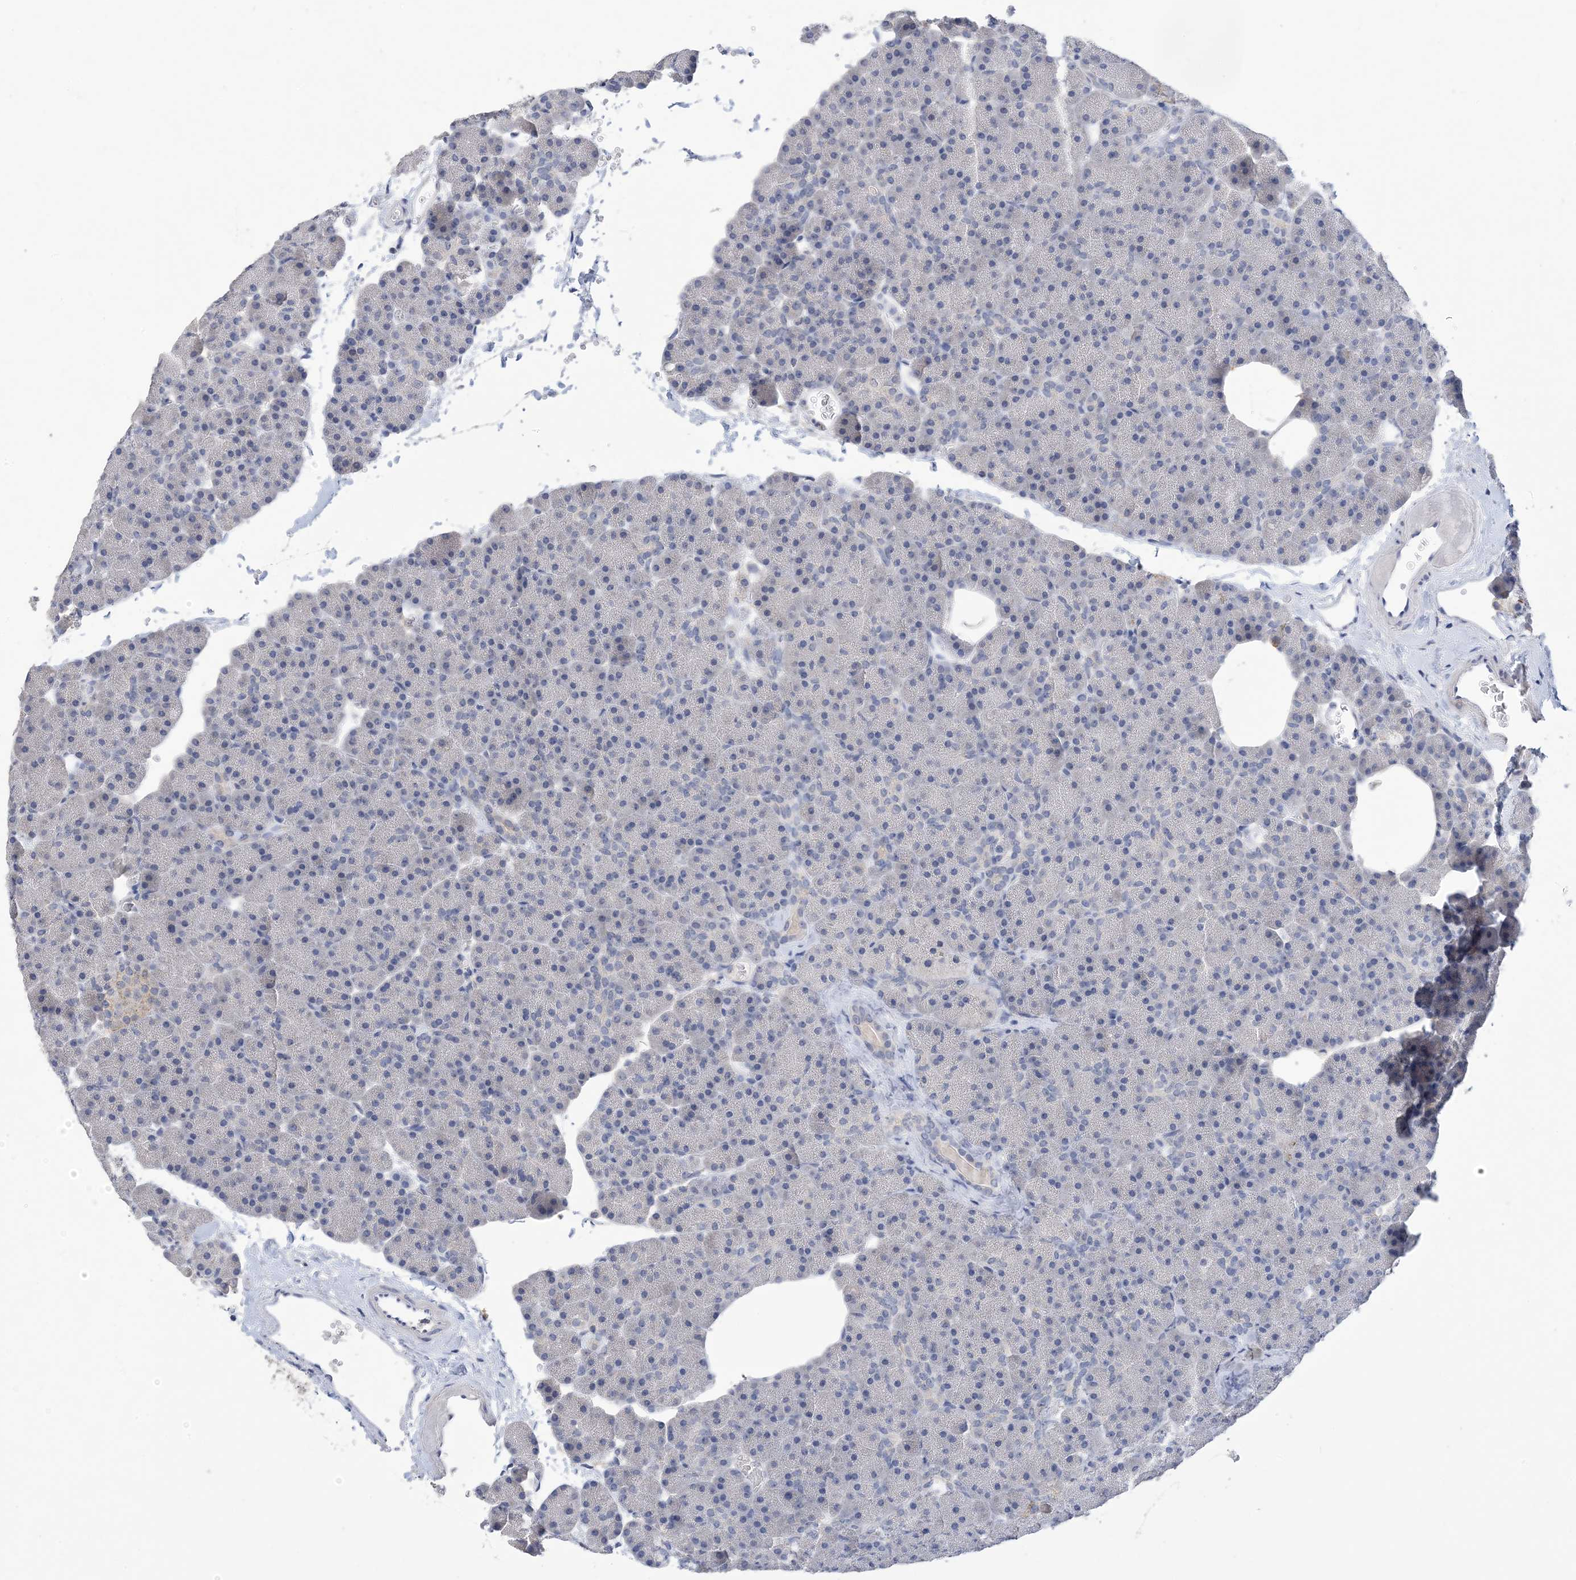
{"staining": {"intensity": "negative", "quantity": "none", "location": "none"}, "tissue": "pancreas", "cell_type": "Exocrine glandular cells", "image_type": "normal", "snomed": [{"axis": "morphology", "description": "Normal tissue, NOS"}, {"axis": "morphology", "description": "Carcinoid, malignant, NOS"}, {"axis": "topography", "description": "Pancreas"}], "caption": "A high-resolution micrograph shows immunohistochemistry staining of benign pancreas, which exhibits no significant staining in exocrine glandular cells.", "gene": "DSC3", "patient": {"sex": "female", "age": 35}}